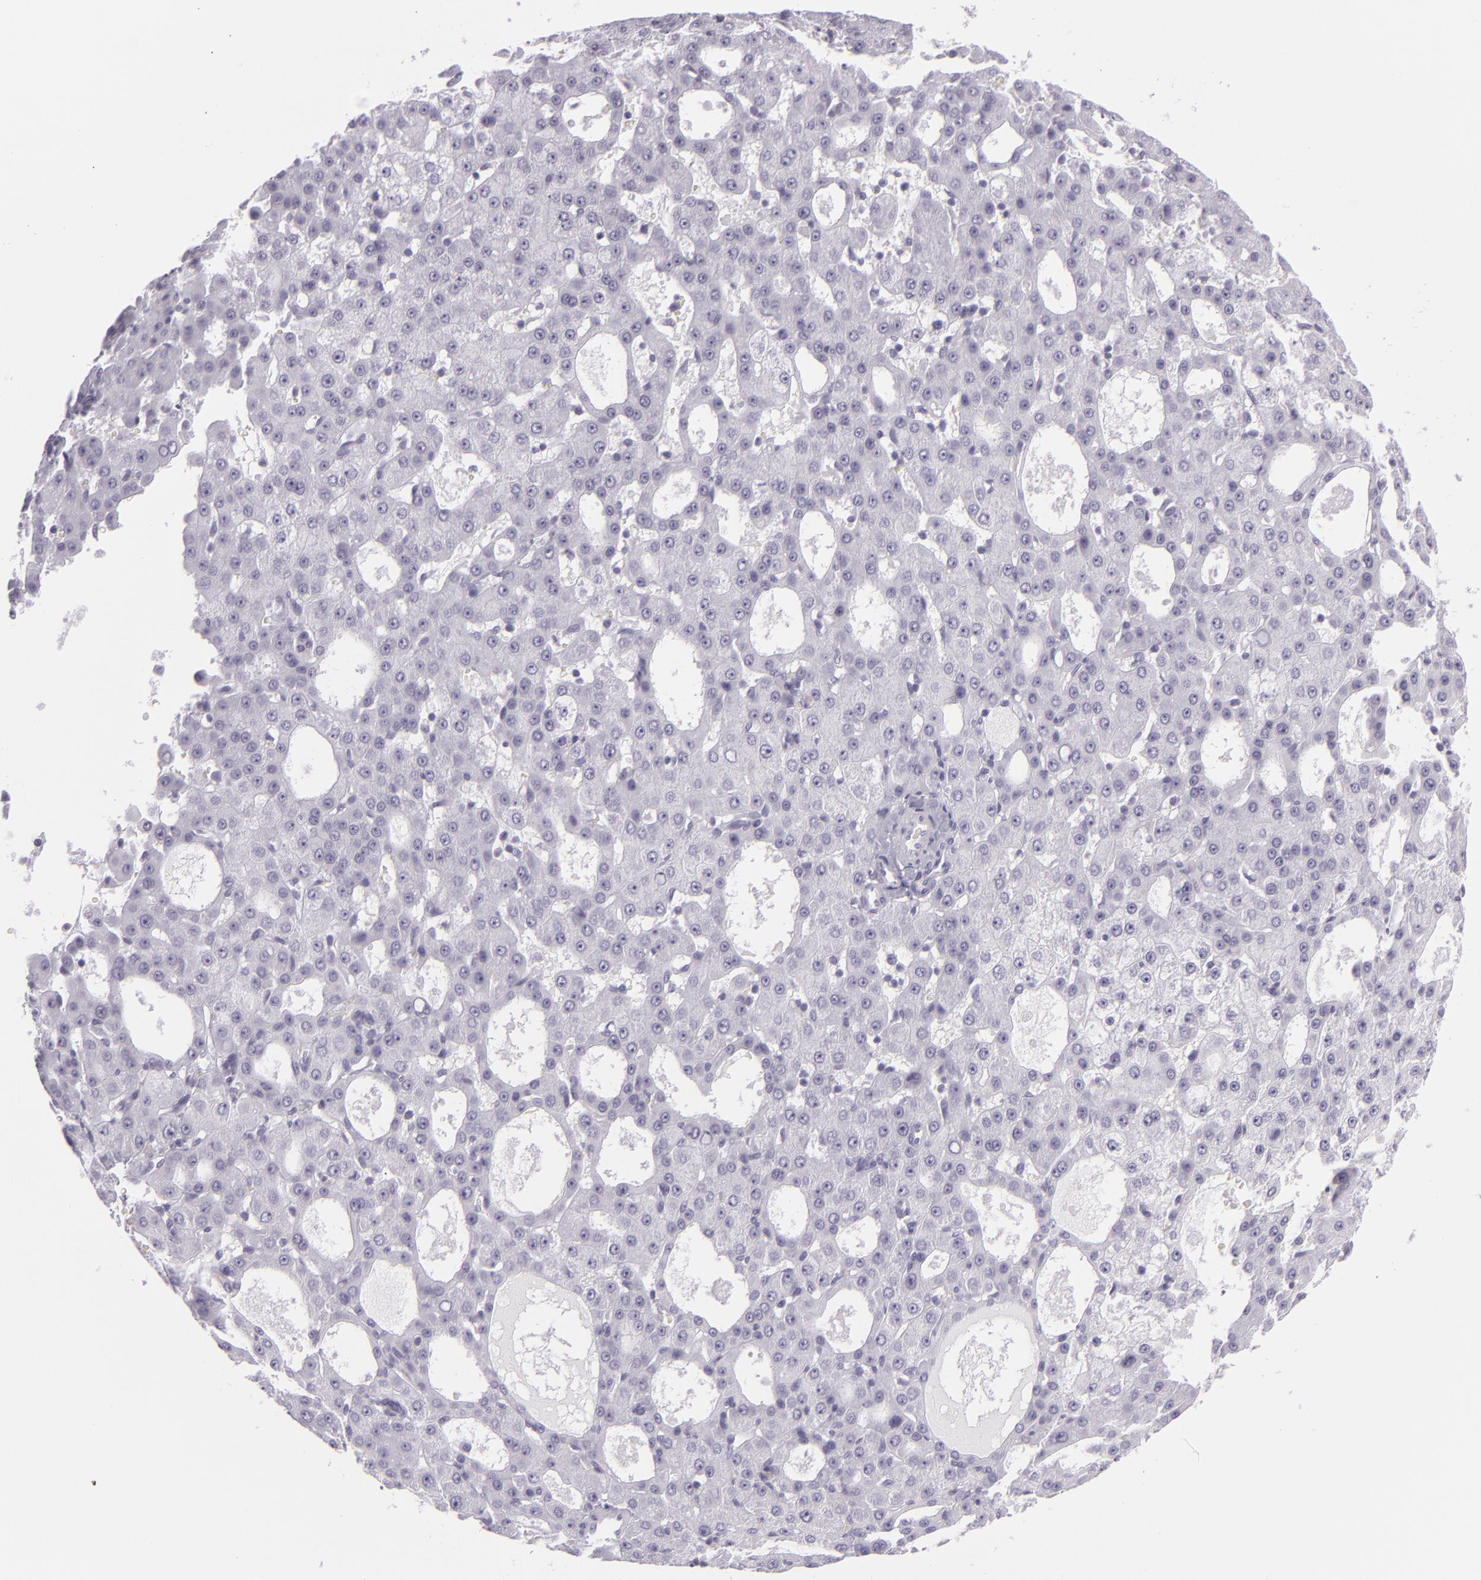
{"staining": {"intensity": "negative", "quantity": "none", "location": "none"}, "tissue": "liver cancer", "cell_type": "Tumor cells", "image_type": "cancer", "snomed": [{"axis": "morphology", "description": "Carcinoma, Hepatocellular, NOS"}, {"axis": "topography", "description": "Liver"}], "caption": "There is no significant expression in tumor cells of liver cancer (hepatocellular carcinoma).", "gene": "MUC6", "patient": {"sex": "male", "age": 47}}